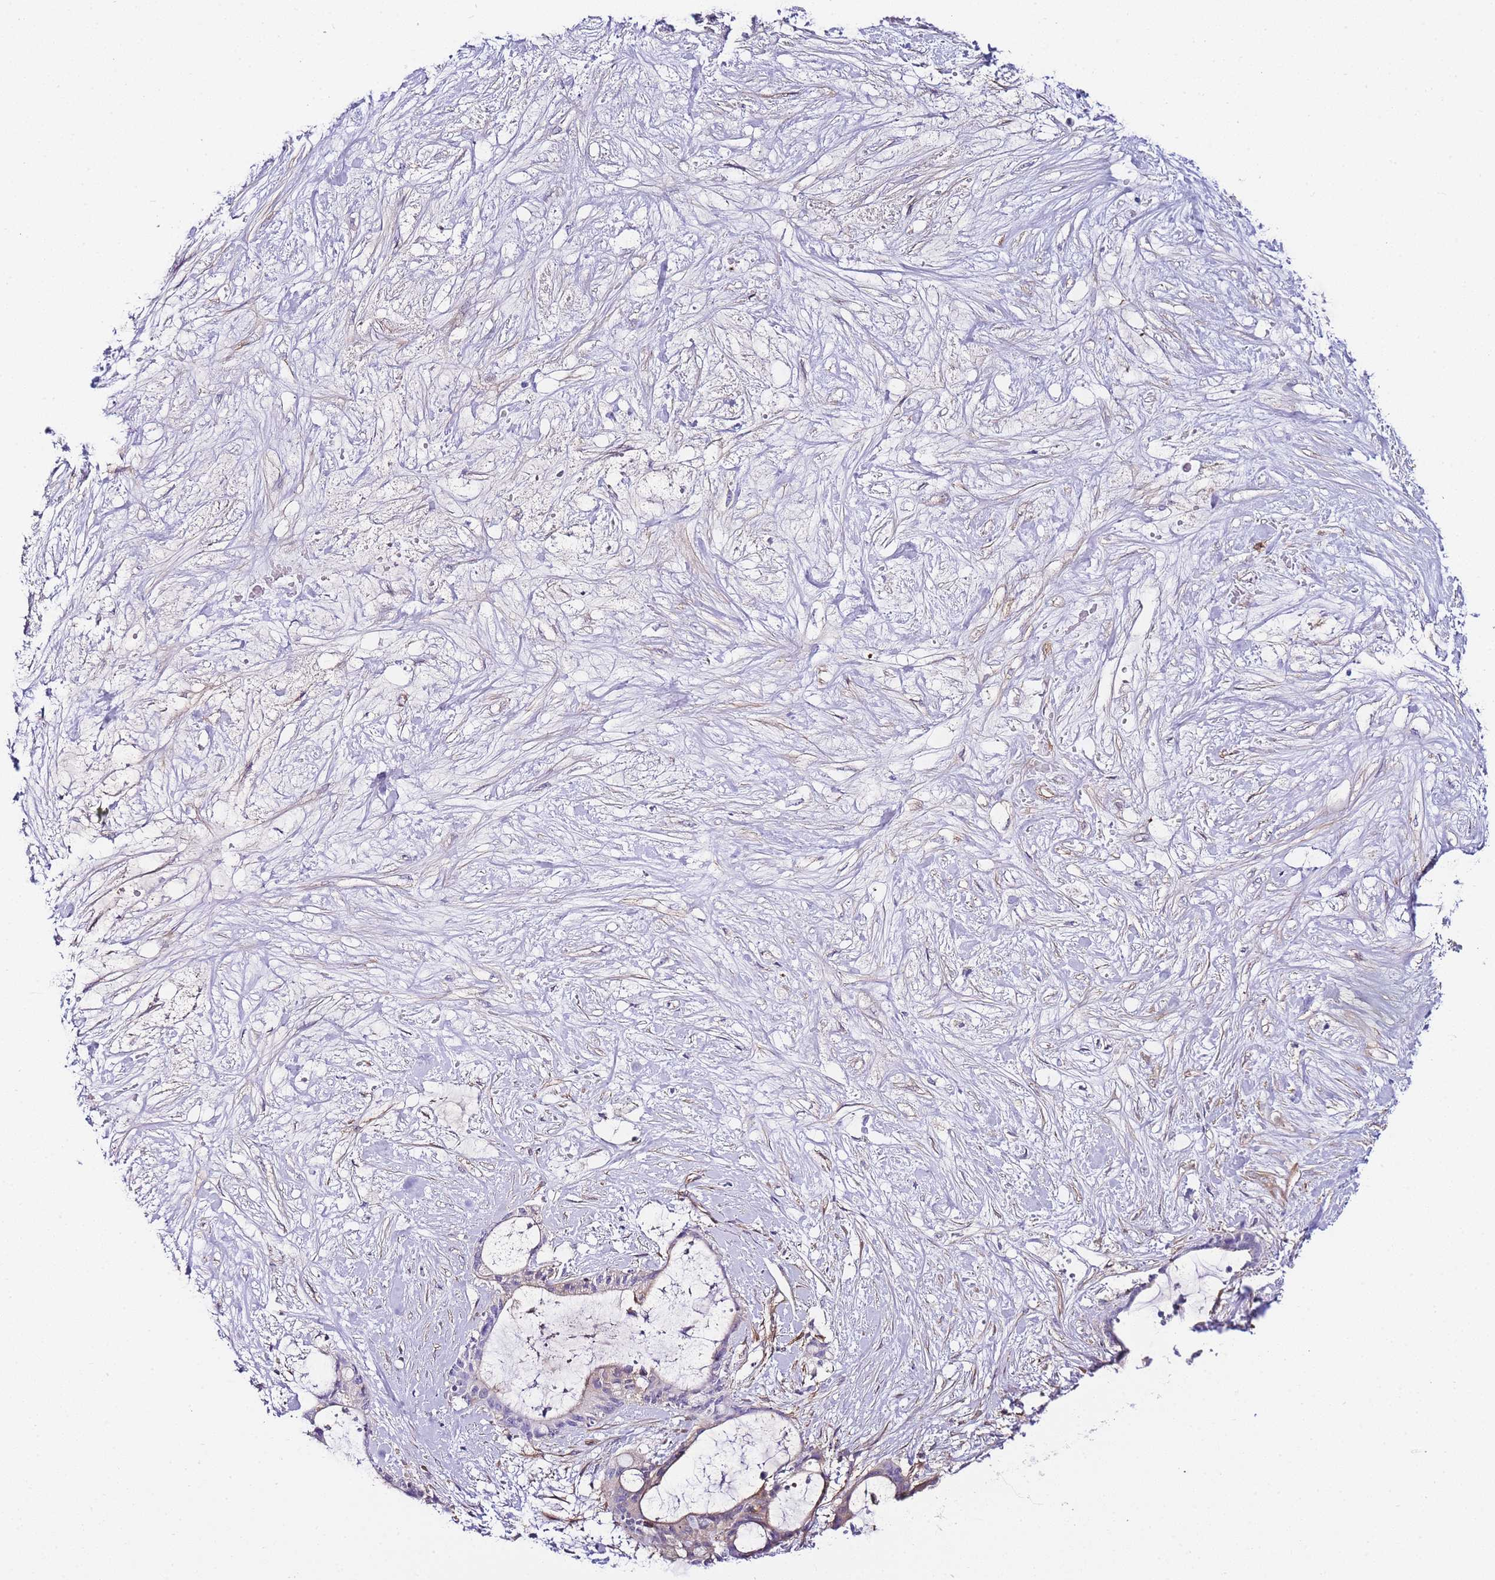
{"staining": {"intensity": "negative", "quantity": "none", "location": "none"}, "tissue": "liver cancer", "cell_type": "Tumor cells", "image_type": "cancer", "snomed": [{"axis": "morphology", "description": "Normal tissue, NOS"}, {"axis": "morphology", "description": "Cholangiocarcinoma"}, {"axis": "topography", "description": "Liver"}, {"axis": "topography", "description": "Peripheral nerve tissue"}], "caption": "High power microscopy histopathology image of an immunohistochemistry (IHC) image of liver cancer (cholangiocarcinoma), revealing no significant expression in tumor cells.", "gene": "FBN3", "patient": {"sex": "female", "age": 73}}